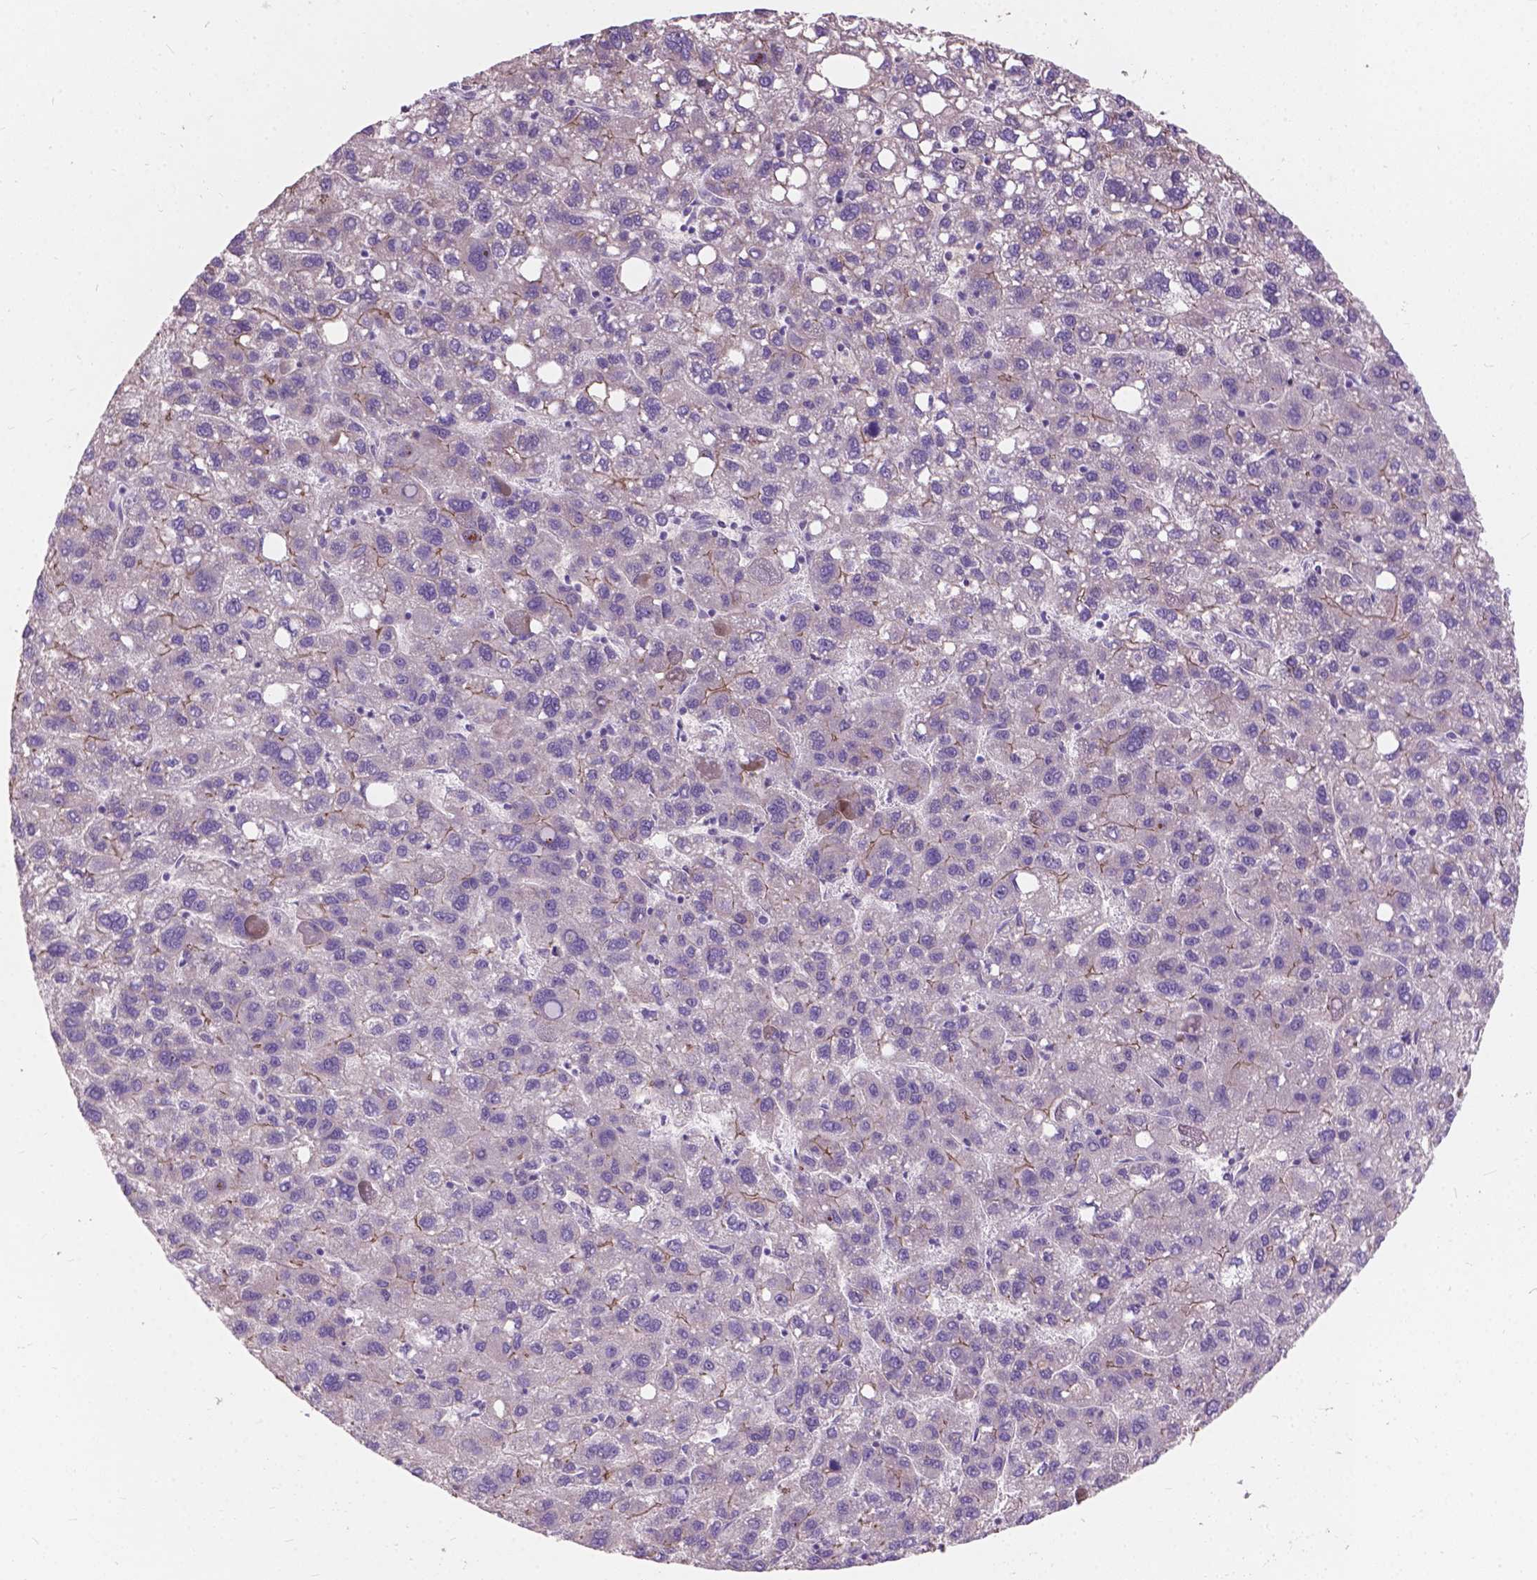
{"staining": {"intensity": "weak", "quantity": "<25%", "location": "cytoplasmic/membranous"}, "tissue": "liver cancer", "cell_type": "Tumor cells", "image_type": "cancer", "snomed": [{"axis": "morphology", "description": "Carcinoma, Hepatocellular, NOS"}, {"axis": "topography", "description": "Liver"}], "caption": "Immunohistochemical staining of human liver hepatocellular carcinoma demonstrates no significant positivity in tumor cells.", "gene": "MYH14", "patient": {"sex": "female", "age": 82}}